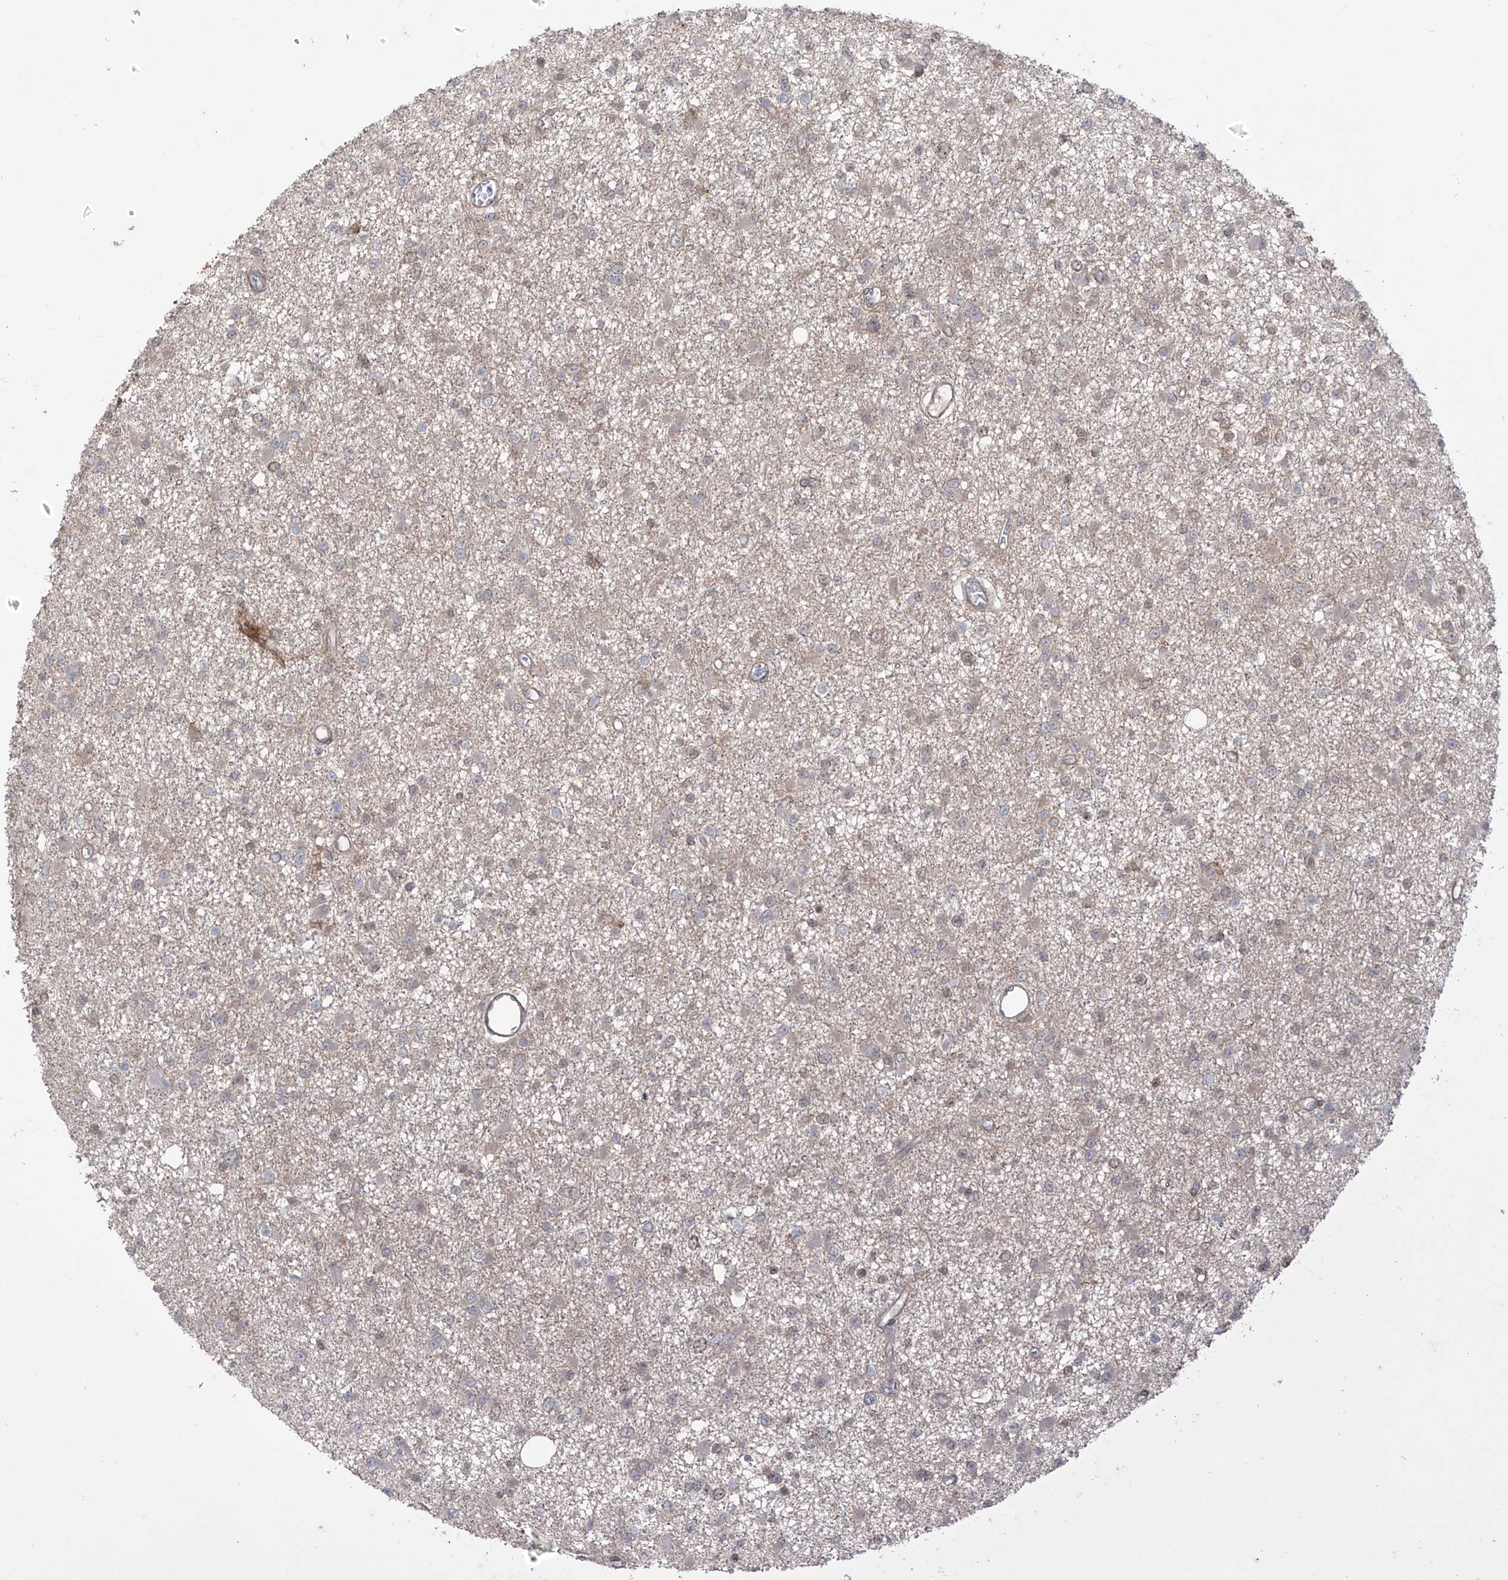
{"staining": {"intensity": "negative", "quantity": "none", "location": "none"}, "tissue": "glioma", "cell_type": "Tumor cells", "image_type": "cancer", "snomed": [{"axis": "morphology", "description": "Glioma, malignant, Low grade"}, {"axis": "topography", "description": "Brain"}], "caption": "A photomicrograph of human glioma is negative for staining in tumor cells. Brightfield microscopy of immunohistochemistry (IHC) stained with DAB (brown) and hematoxylin (blue), captured at high magnification.", "gene": "LRRC74A", "patient": {"sex": "female", "age": 22}}